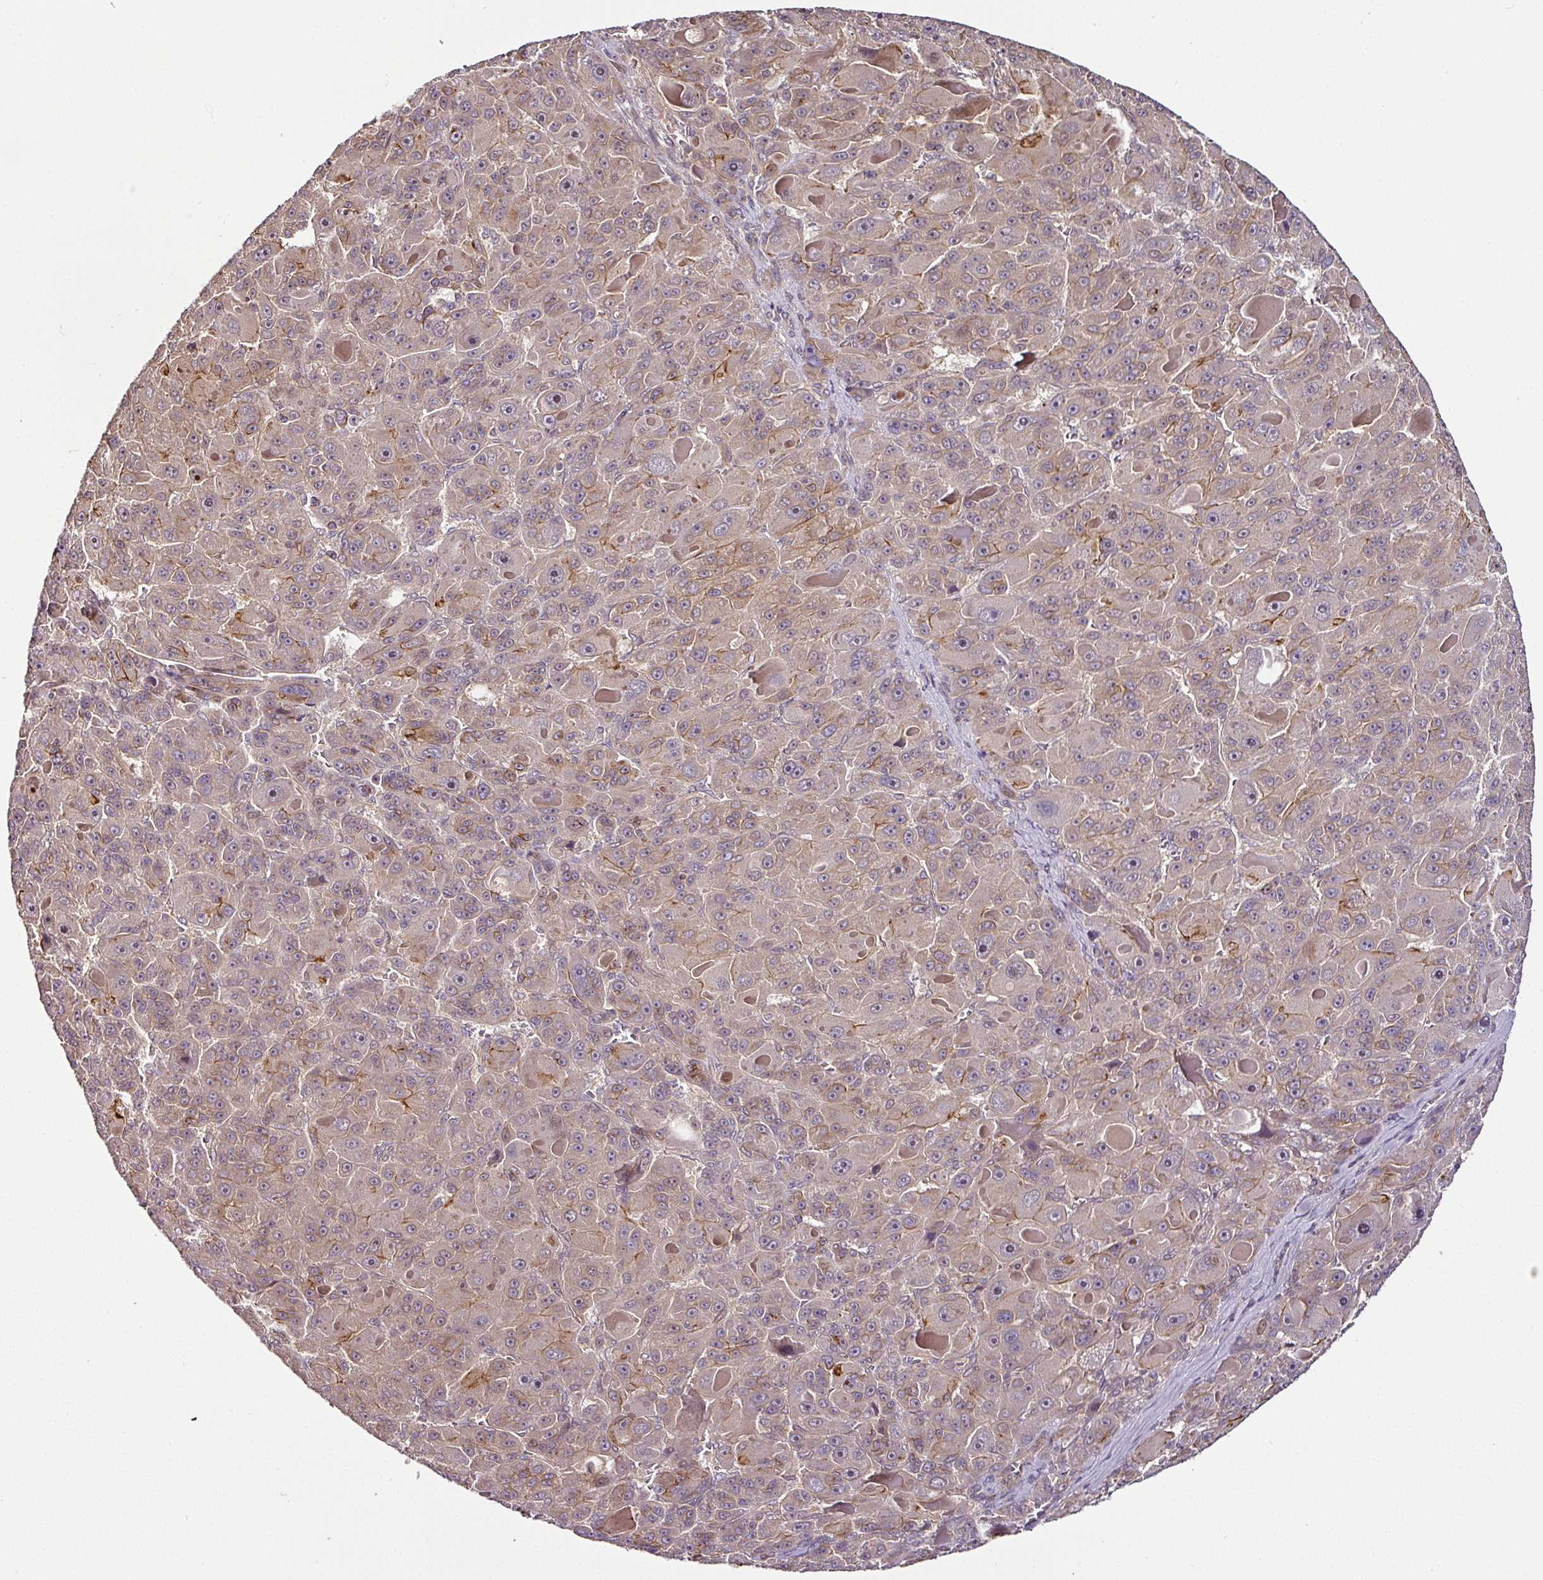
{"staining": {"intensity": "moderate", "quantity": "25%-75%", "location": "cytoplasmic/membranous"}, "tissue": "liver cancer", "cell_type": "Tumor cells", "image_type": "cancer", "snomed": [{"axis": "morphology", "description": "Carcinoma, Hepatocellular, NOS"}, {"axis": "topography", "description": "Liver"}], "caption": "An immunohistochemistry (IHC) histopathology image of tumor tissue is shown. Protein staining in brown labels moderate cytoplasmic/membranous positivity in liver cancer (hepatocellular carcinoma) within tumor cells.", "gene": "DCAF13", "patient": {"sex": "male", "age": 76}}